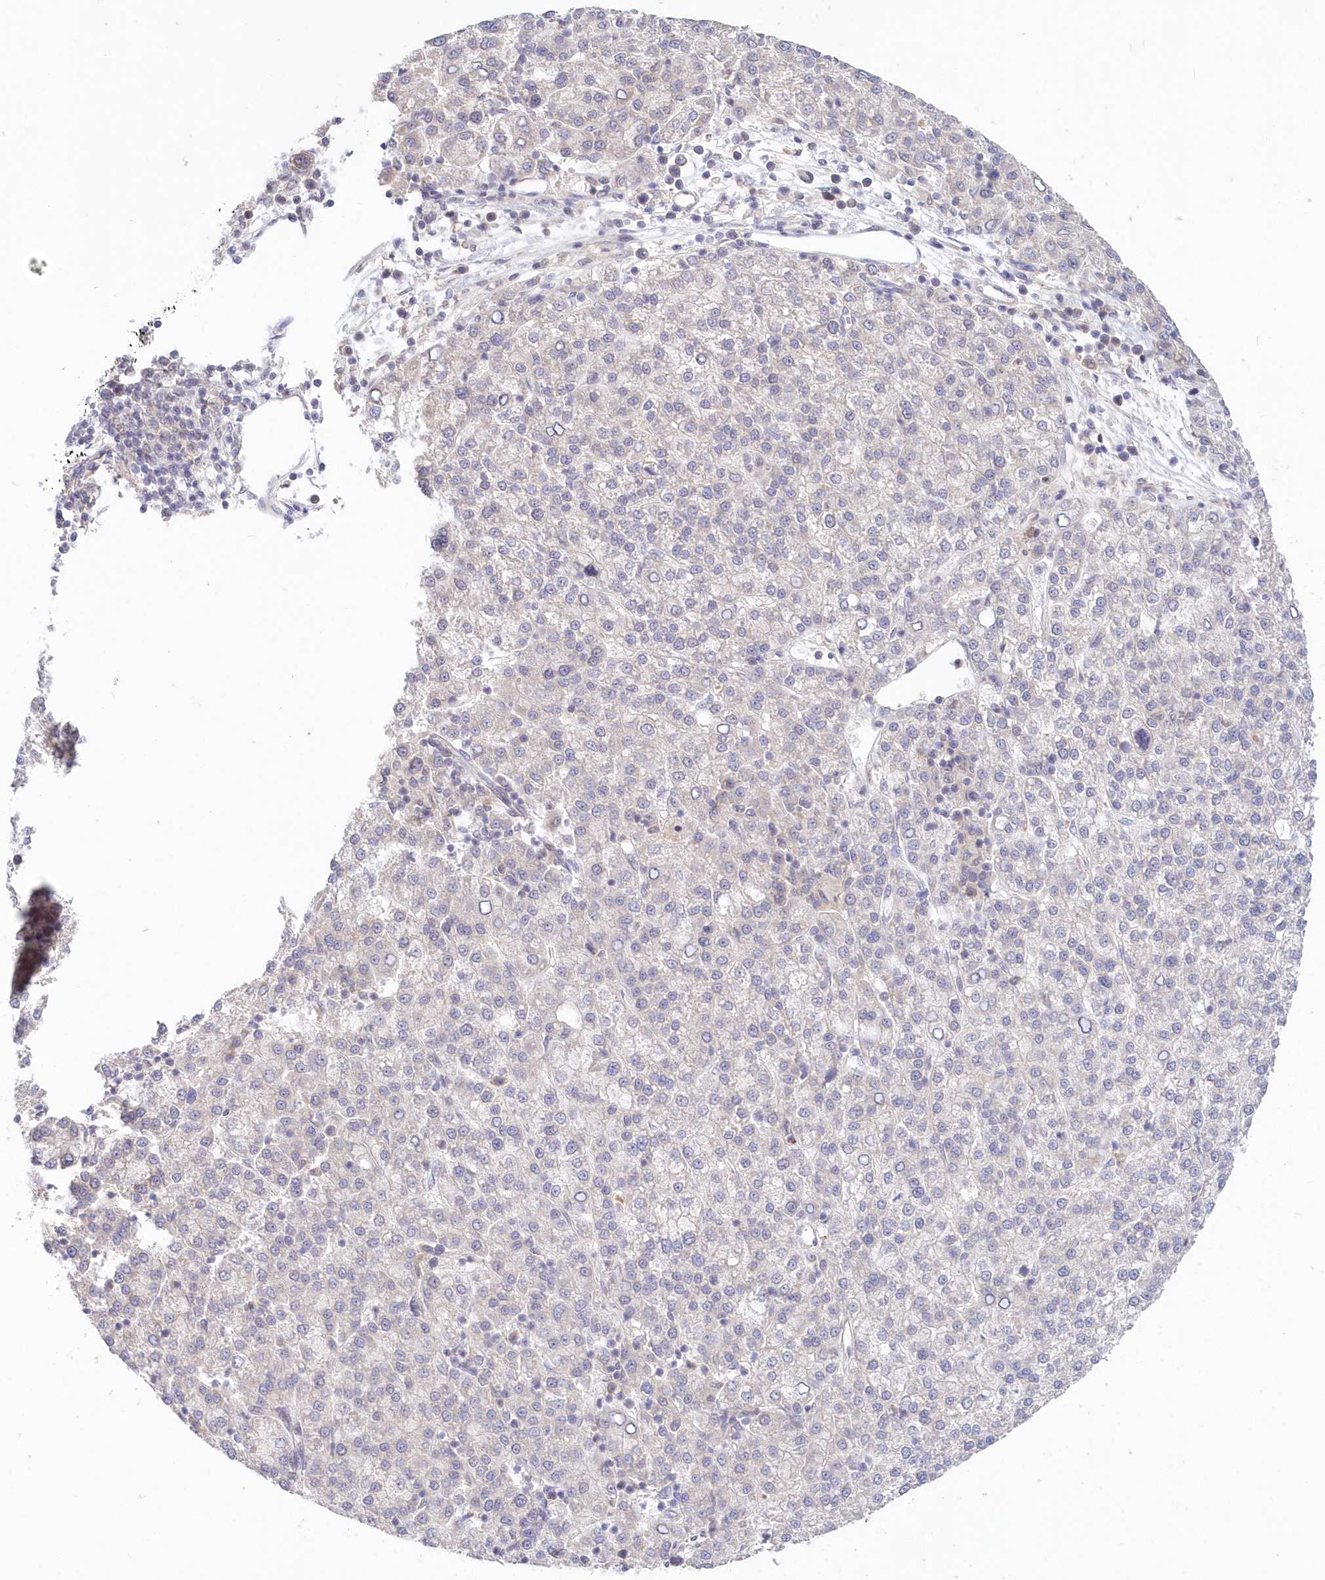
{"staining": {"intensity": "negative", "quantity": "none", "location": "none"}, "tissue": "liver cancer", "cell_type": "Tumor cells", "image_type": "cancer", "snomed": [{"axis": "morphology", "description": "Carcinoma, Hepatocellular, NOS"}, {"axis": "topography", "description": "Liver"}], "caption": "This histopathology image is of hepatocellular carcinoma (liver) stained with immunohistochemistry to label a protein in brown with the nuclei are counter-stained blue. There is no staining in tumor cells.", "gene": "KATNA1", "patient": {"sex": "female", "age": 58}}